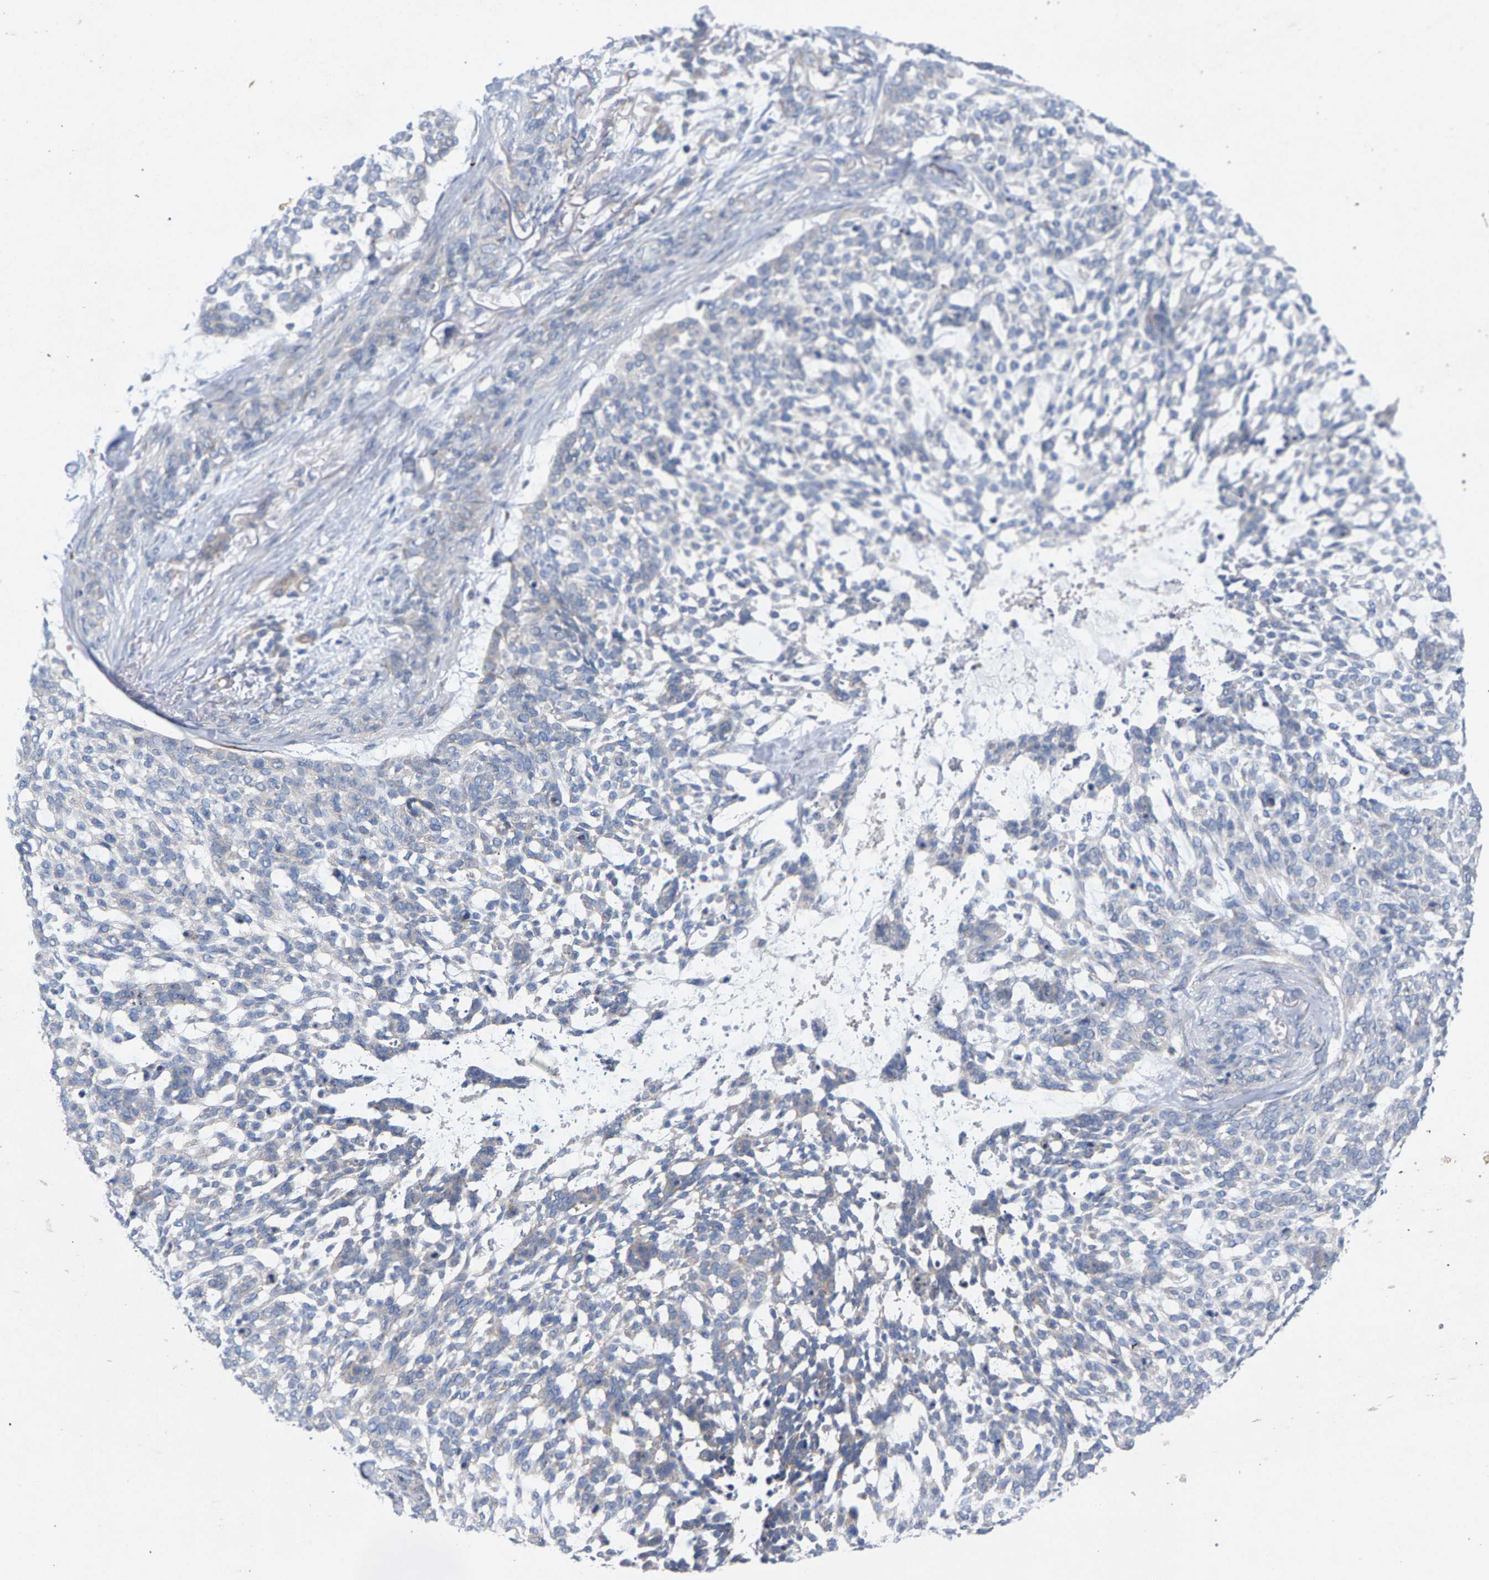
{"staining": {"intensity": "negative", "quantity": "none", "location": "none"}, "tissue": "skin cancer", "cell_type": "Tumor cells", "image_type": "cancer", "snomed": [{"axis": "morphology", "description": "Basal cell carcinoma"}, {"axis": "topography", "description": "Skin"}], "caption": "Immunohistochemistry (IHC) of skin basal cell carcinoma exhibits no positivity in tumor cells. Brightfield microscopy of immunohistochemistry stained with DAB (brown) and hematoxylin (blue), captured at high magnification.", "gene": "MAMDC2", "patient": {"sex": "female", "age": 64}}